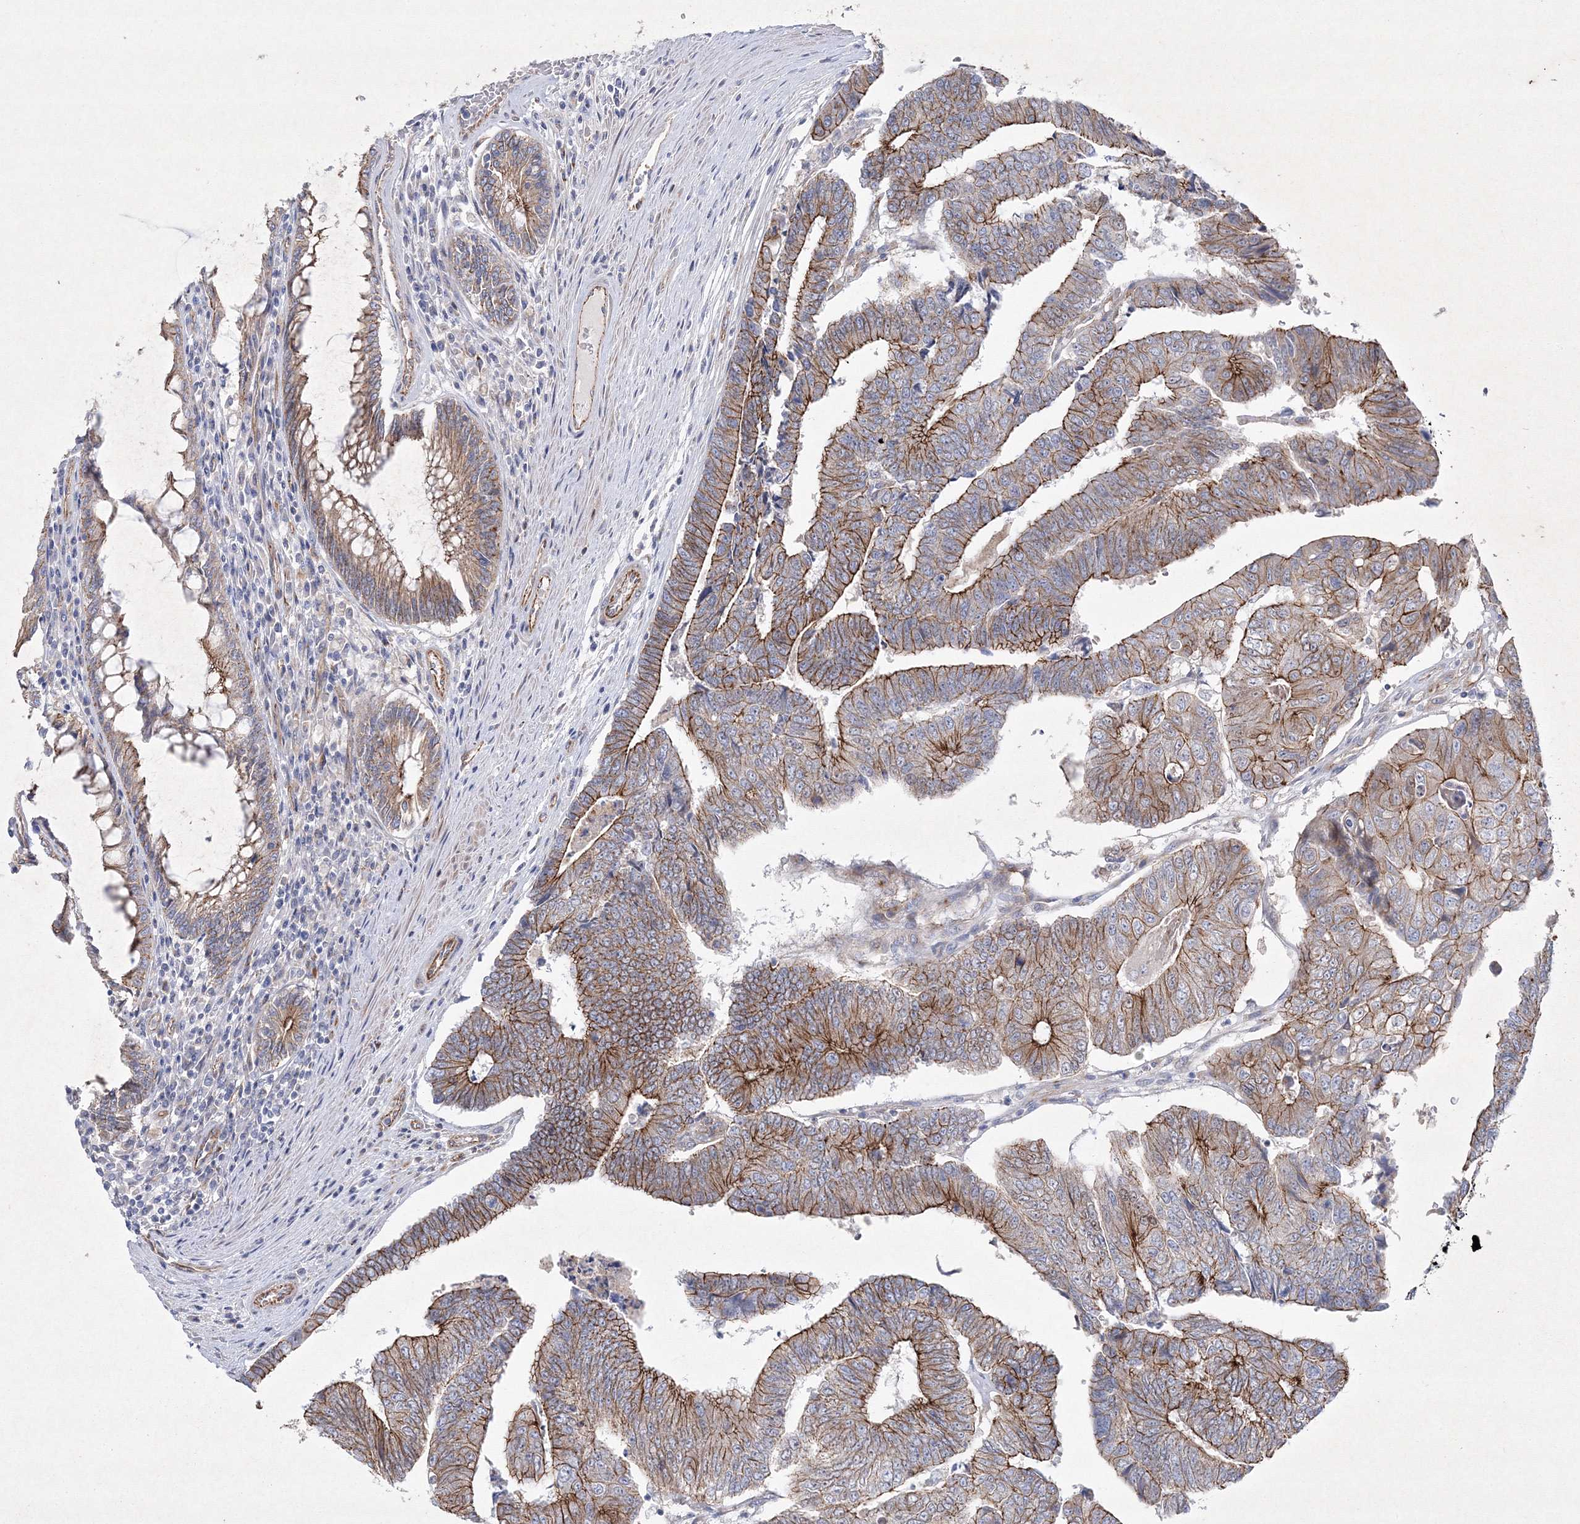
{"staining": {"intensity": "strong", "quantity": ">75%", "location": "cytoplasmic/membranous"}, "tissue": "colorectal cancer", "cell_type": "Tumor cells", "image_type": "cancer", "snomed": [{"axis": "morphology", "description": "Adenocarcinoma, NOS"}, {"axis": "topography", "description": "Colon"}], "caption": "Immunohistochemistry (IHC) histopathology image of neoplastic tissue: human adenocarcinoma (colorectal) stained using immunohistochemistry demonstrates high levels of strong protein expression localized specifically in the cytoplasmic/membranous of tumor cells, appearing as a cytoplasmic/membranous brown color.", "gene": "NAA40", "patient": {"sex": "female", "age": 67}}